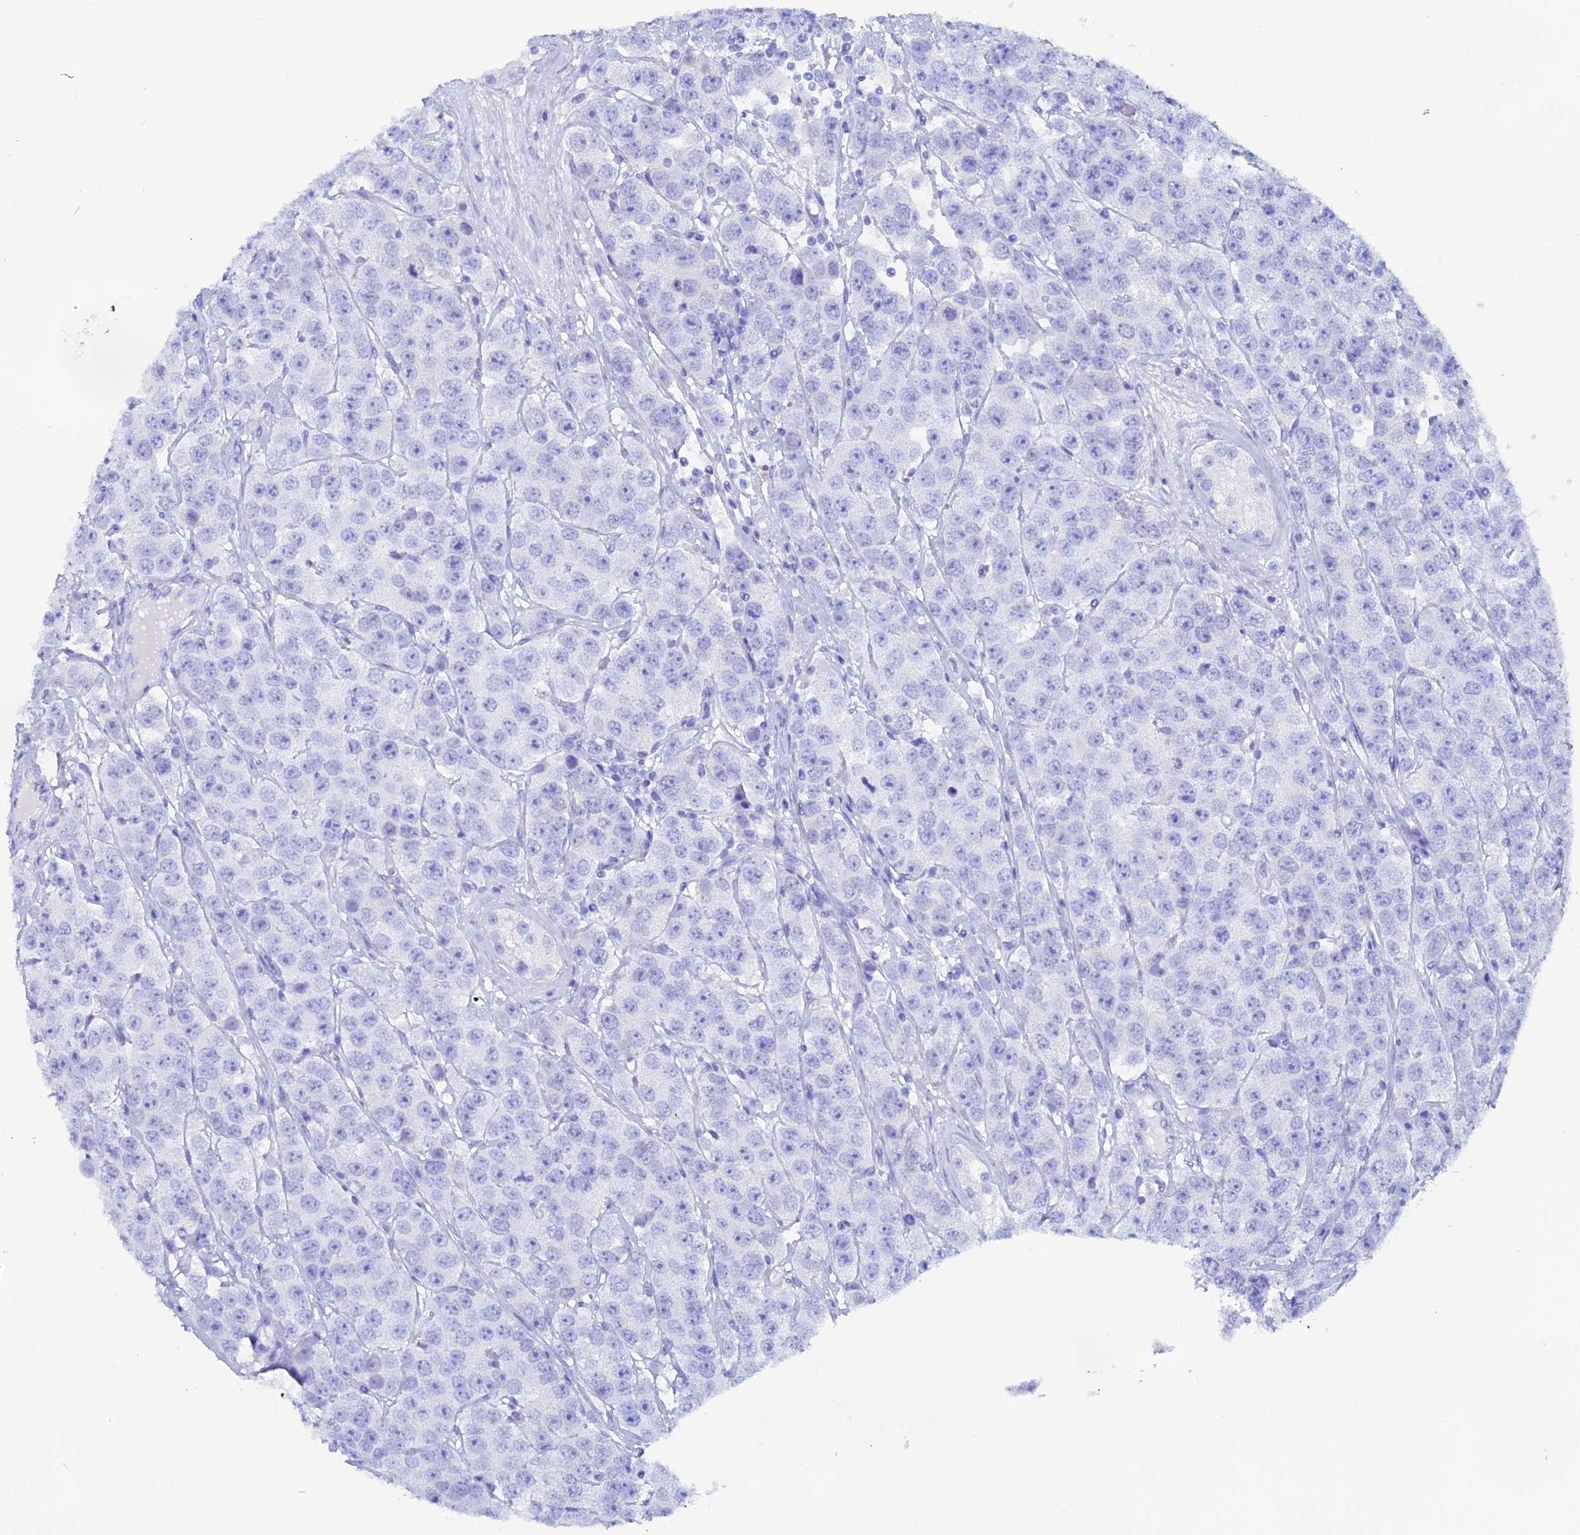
{"staining": {"intensity": "negative", "quantity": "none", "location": "none"}, "tissue": "testis cancer", "cell_type": "Tumor cells", "image_type": "cancer", "snomed": [{"axis": "morphology", "description": "Seminoma, NOS"}, {"axis": "topography", "description": "Testis"}], "caption": "This is an immunohistochemistry photomicrograph of testis cancer (seminoma). There is no expression in tumor cells.", "gene": "ANKRD29", "patient": {"sex": "male", "age": 28}}